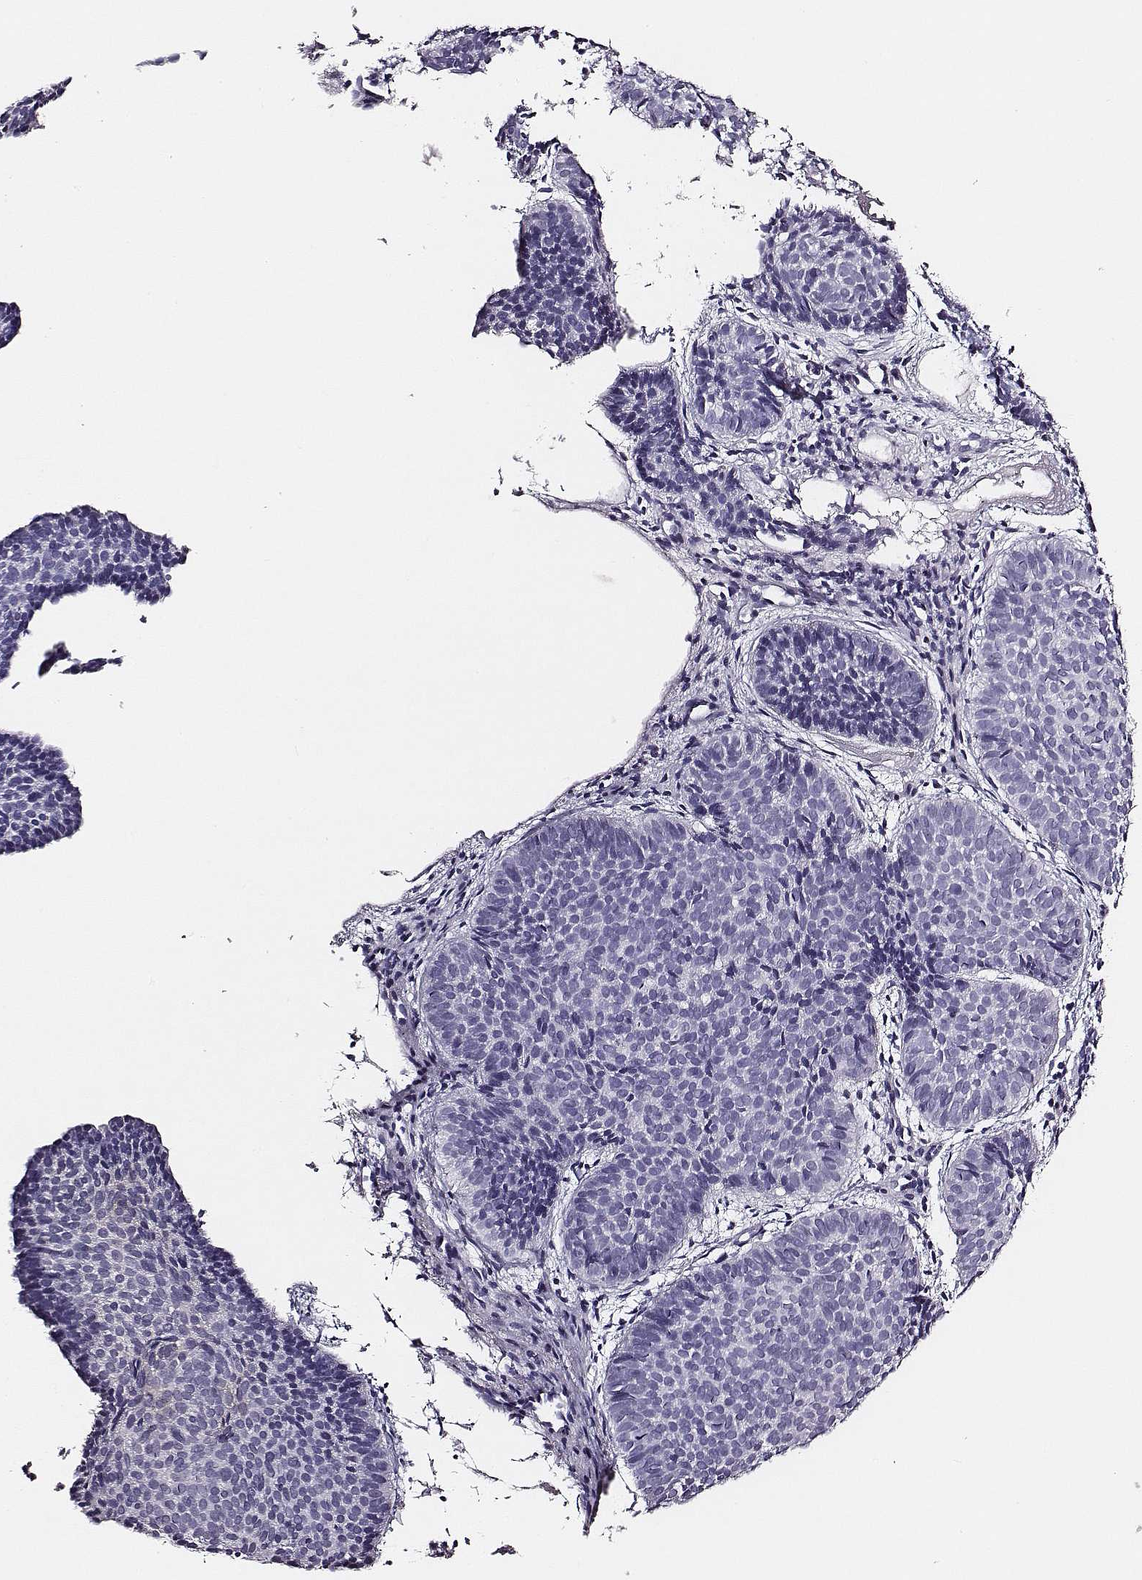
{"staining": {"intensity": "negative", "quantity": "none", "location": "none"}, "tissue": "skin cancer", "cell_type": "Tumor cells", "image_type": "cancer", "snomed": [{"axis": "morphology", "description": "Basal cell carcinoma"}, {"axis": "topography", "description": "Skin"}], "caption": "High power microscopy micrograph of an IHC image of skin cancer (basal cell carcinoma), revealing no significant positivity in tumor cells.", "gene": "DPEP1", "patient": {"sex": "male", "age": 57}}